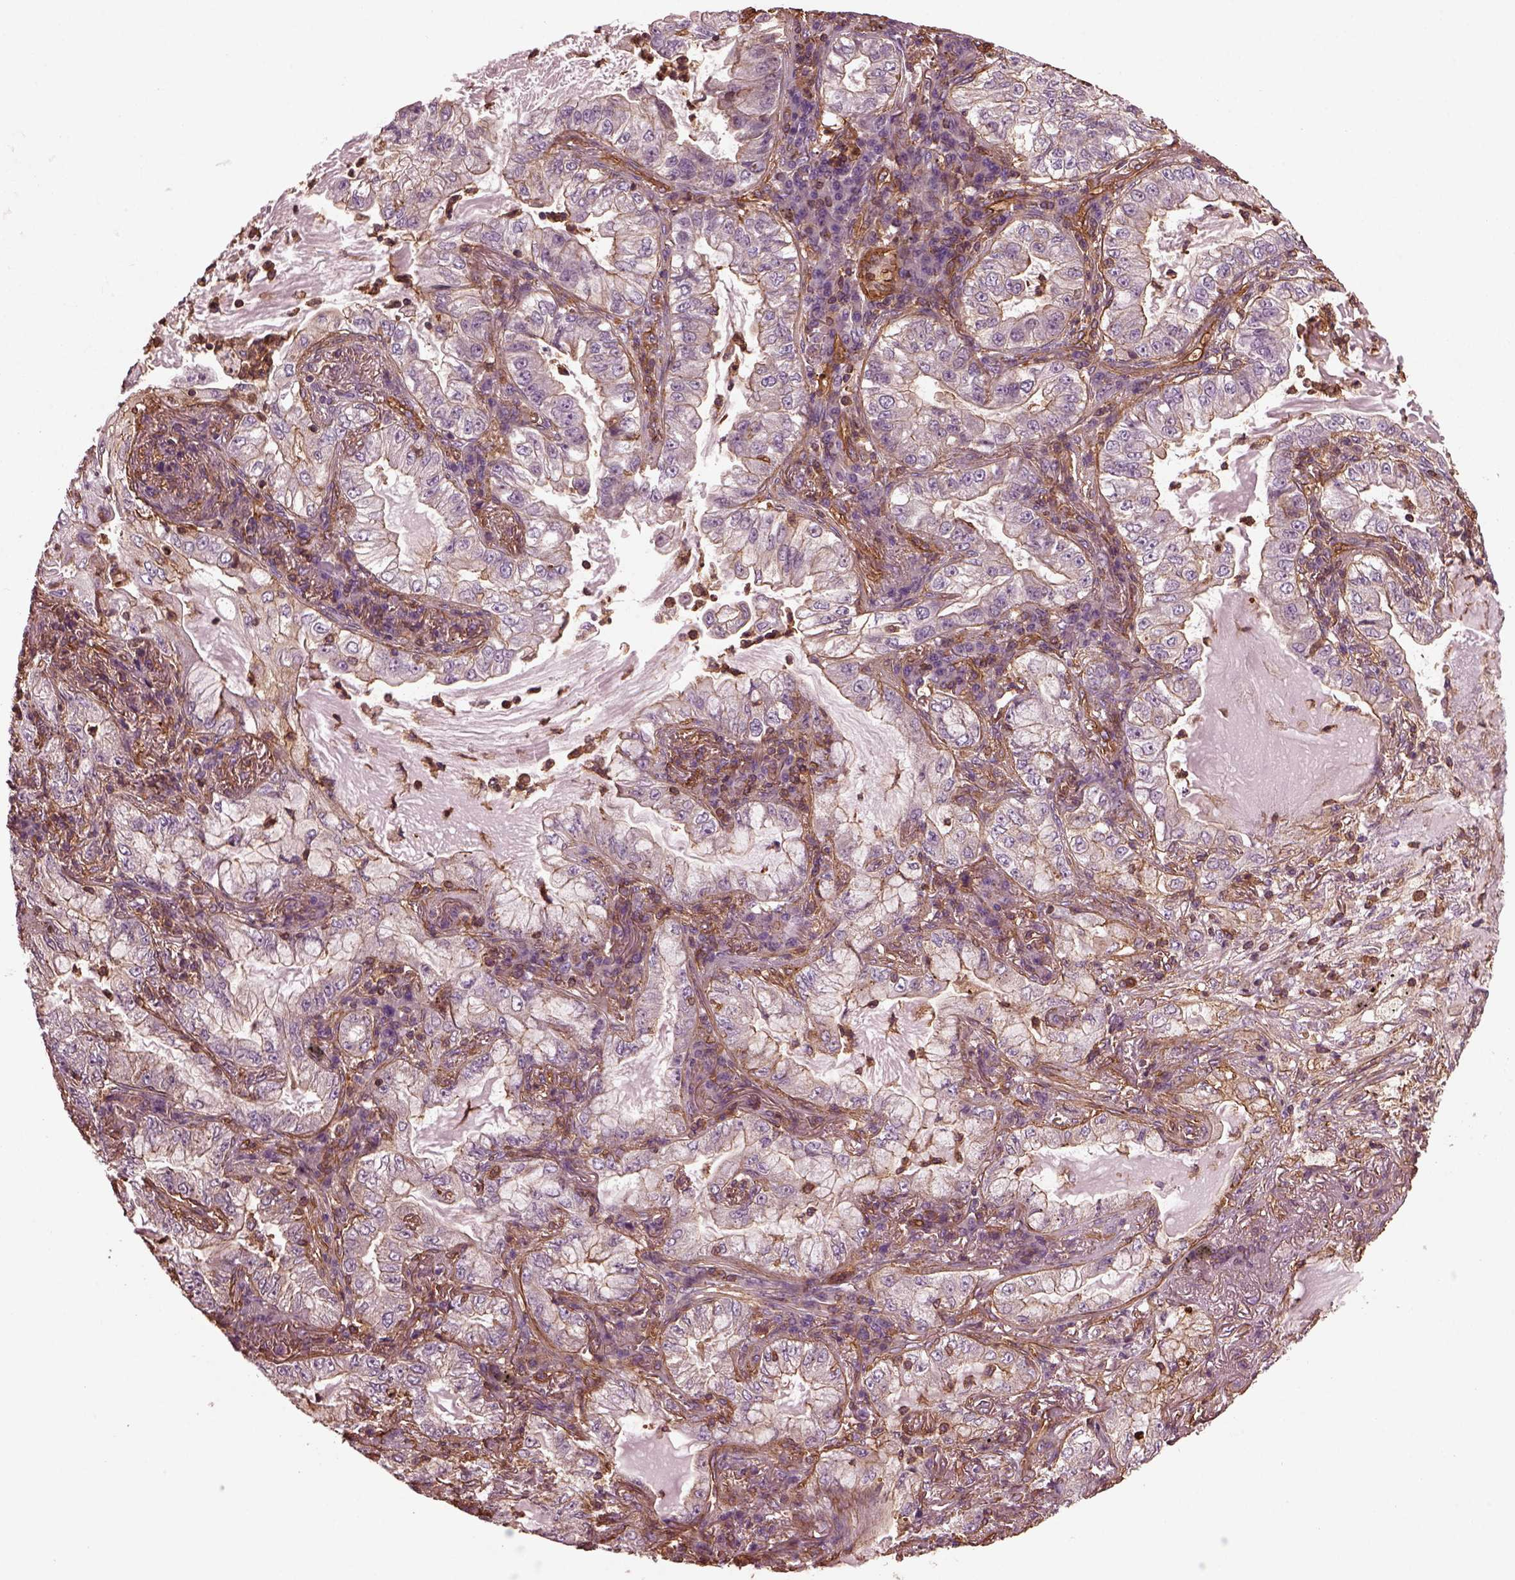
{"staining": {"intensity": "weak", "quantity": "25%-75%", "location": "cytoplasmic/membranous"}, "tissue": "lung cancer", "cell_type": "Tumor cells", "image_type": "cancer", "snomed": [{"axis": "morphology", "description": "Adenocarcinoma, NOS"}, {"axis": "topography", "description": "Lung"}], "caption": "Immunohistochemical staining of adenocarcinoma (lung) exhibits low levels of weak cytoplasmic/membranous protein staining in approximately 25%-75% of tumor cells.", "gene": "MYL6", "patient": {"sex": "female", "age": 73}}